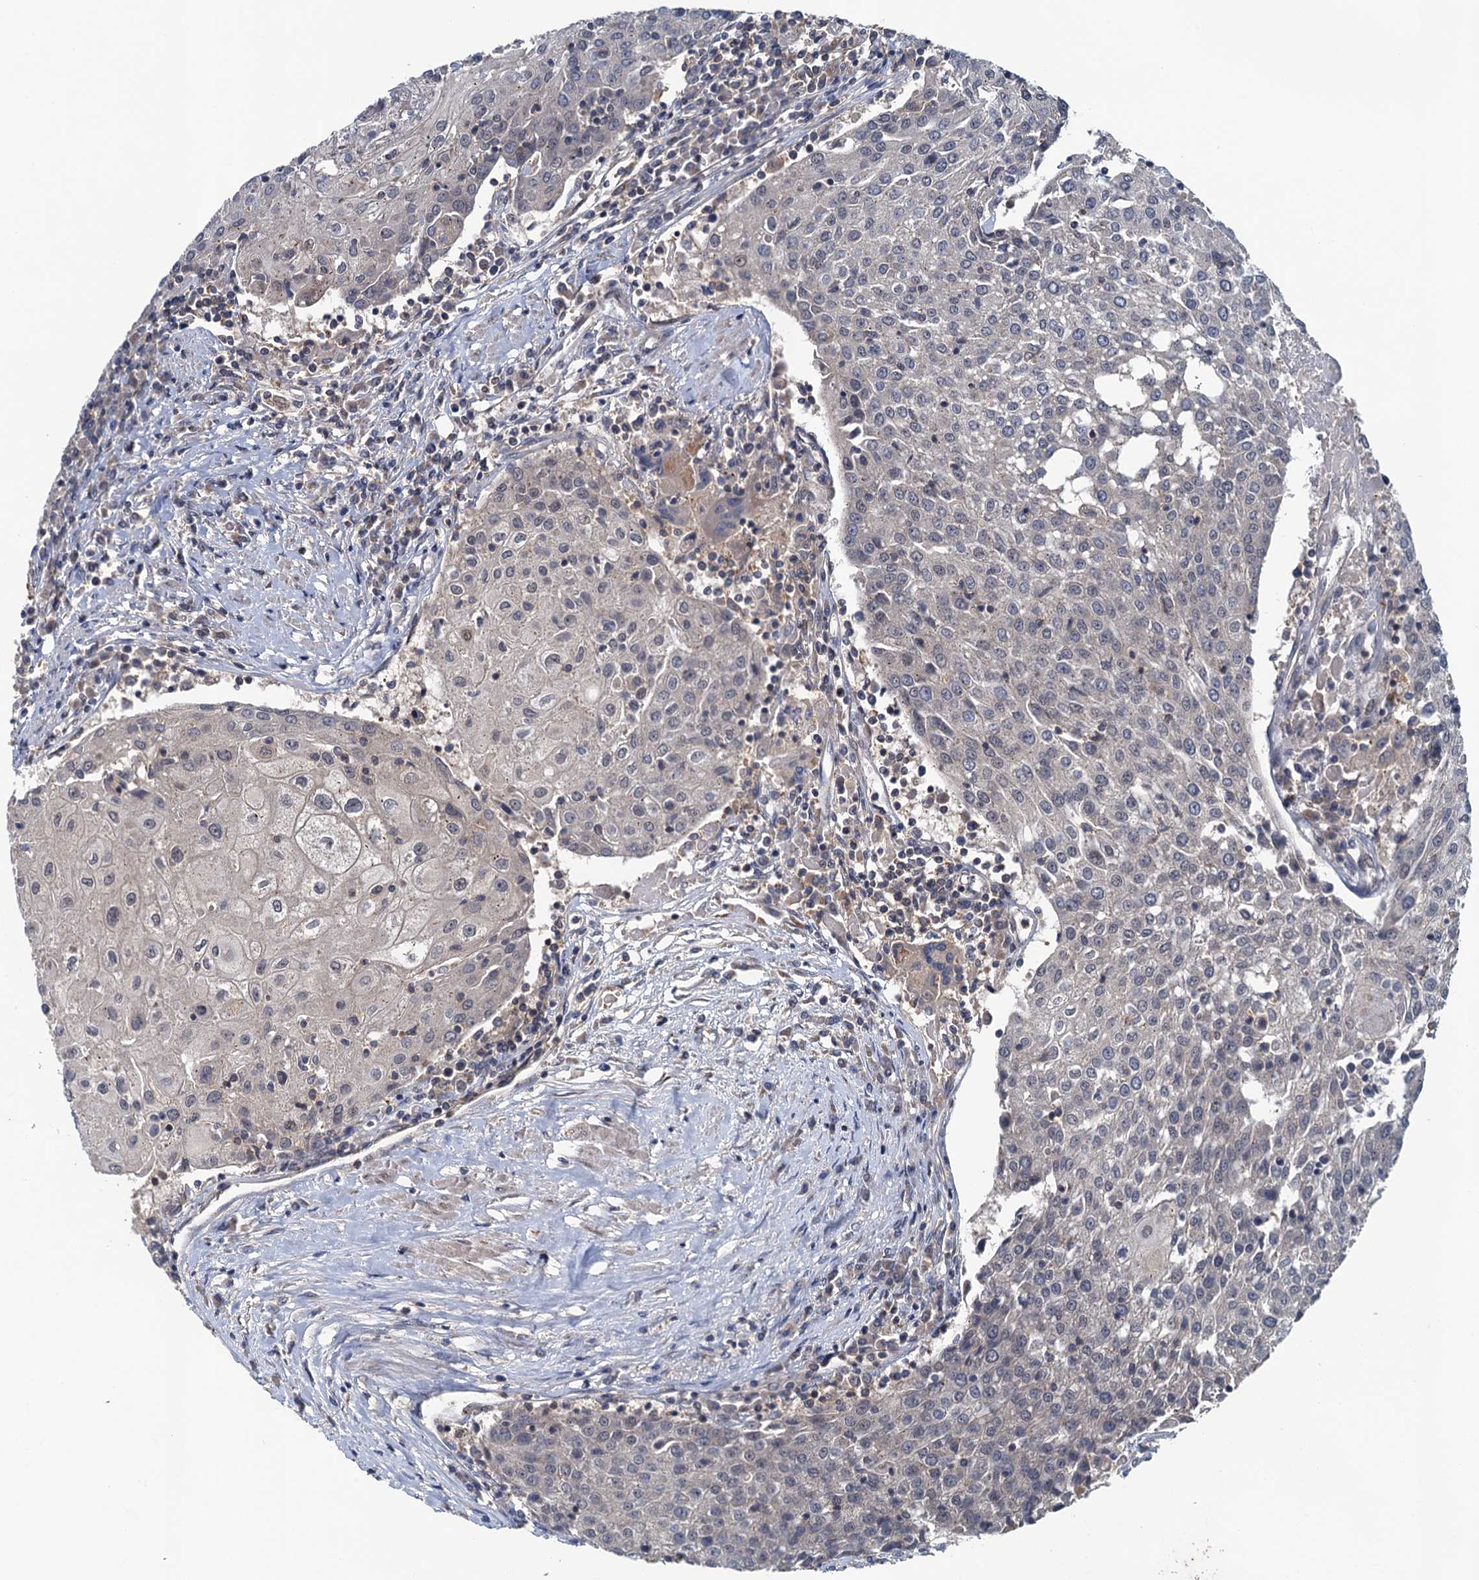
{"staining": {"intensity": "negative", "quantity": "none", "location": "none"}, "tissue": "urothelial cancer", "cell_type": "Tumor cells", "image_type": "cancer", "snomed": [{"axis": "morphology", "description": "Urothelial carcinoma, High grade"}, {"axis": "topography", "description": "Urinary bladder"}], "caption": "IHC of human high-grade urothelial carcinoma demonstrates no expression in tumor cells.", "gene": "RNF165", "patient": {"sex": "female", "age": 85}}